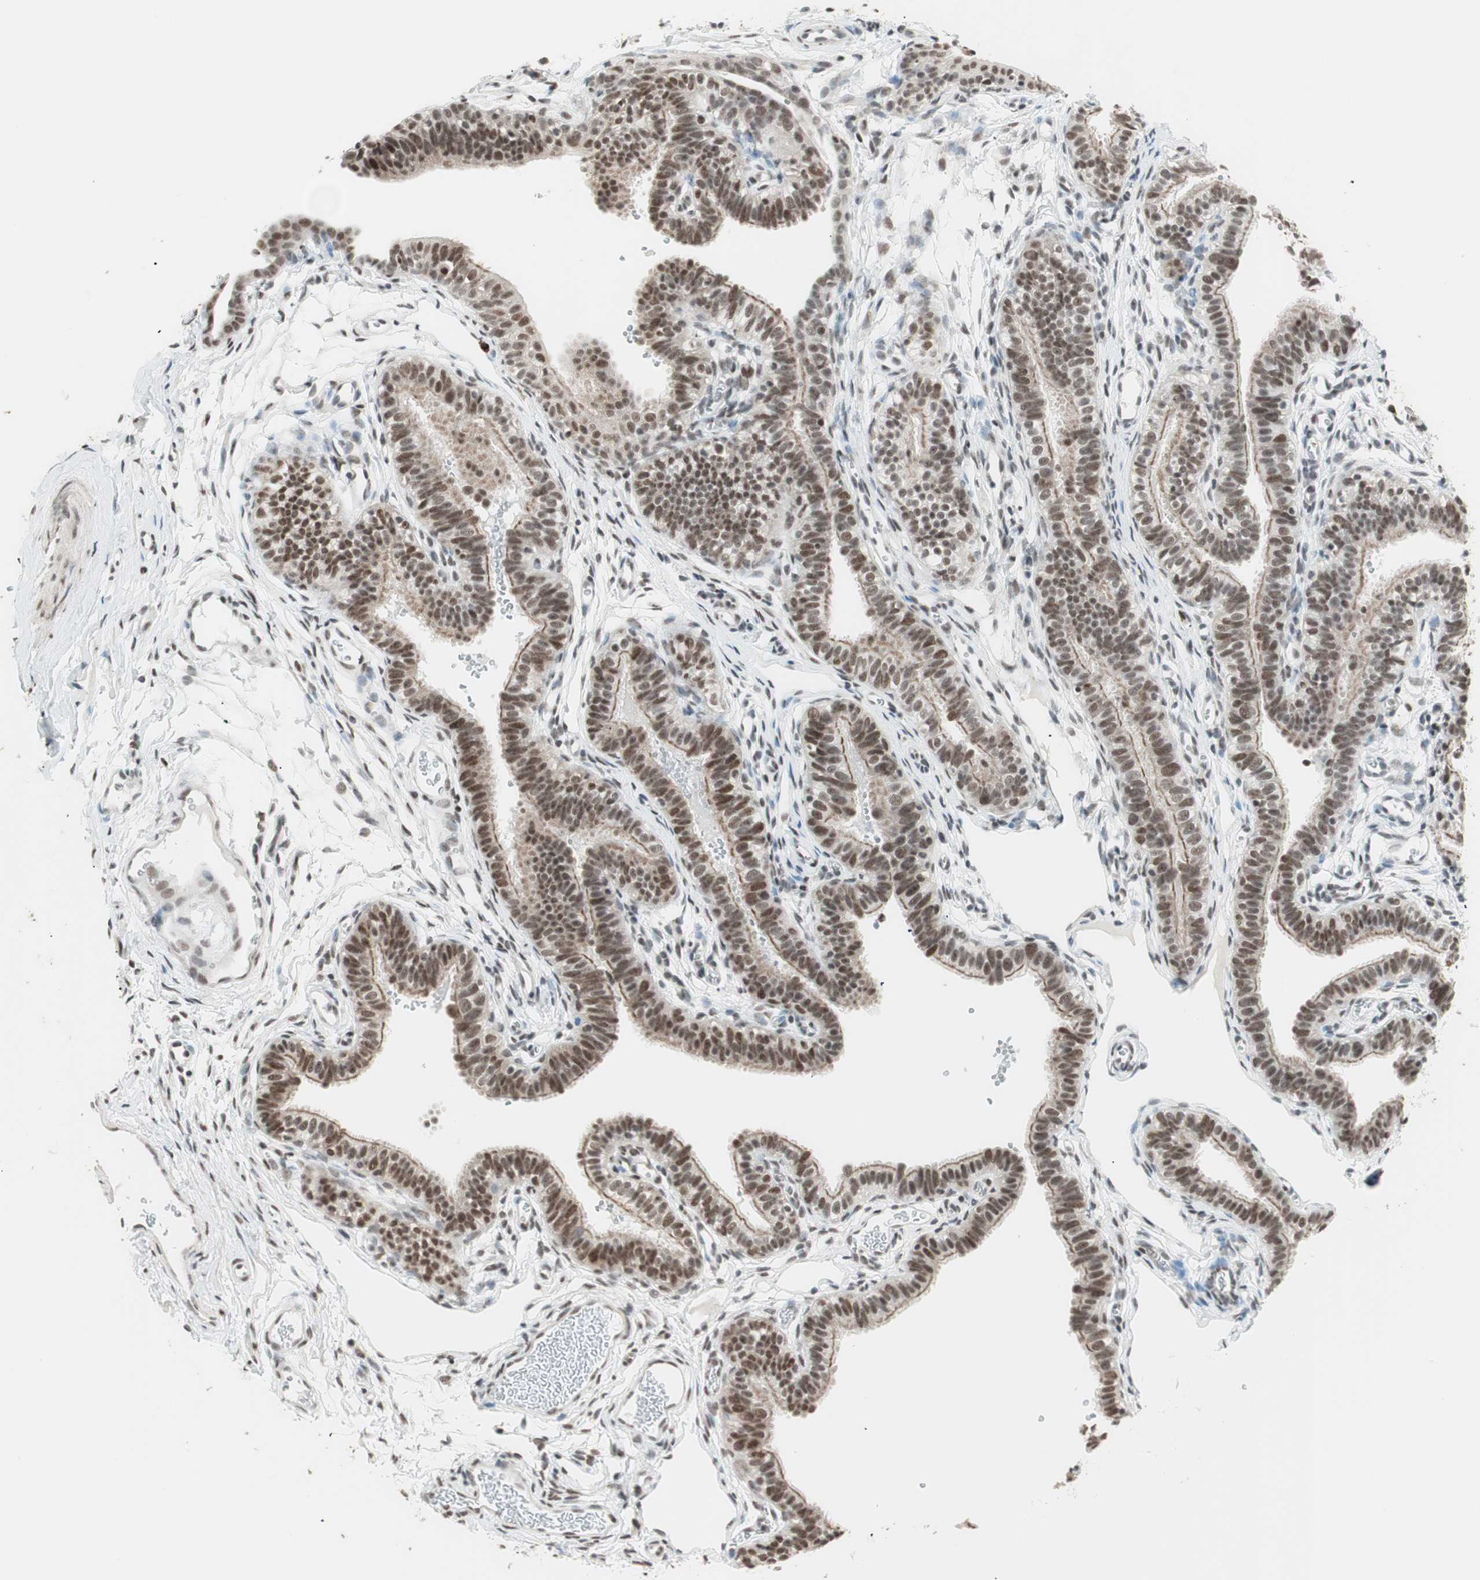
{"staining": {"intensity": "moderate", "quantity": ">75%", "location": "nuclear"}, "tissue": "fallopian tube", "cell_type": "Glandular cells", "image_type": "normal", "snomed": [{"axis": "morphology", "description": "Normal tissue, NOS"}, {"axis": "topography", "description": "Fallopian tube"}, {"axis": "topography", "description": "Placenta"}], "caption": "Protein staining shows moderate nuclear staining in approximately >75% of glandular cells in unremarkable fallopian tube.", "gene": "SMARCE1", "patient": {"sex": "female", "age": 34}}